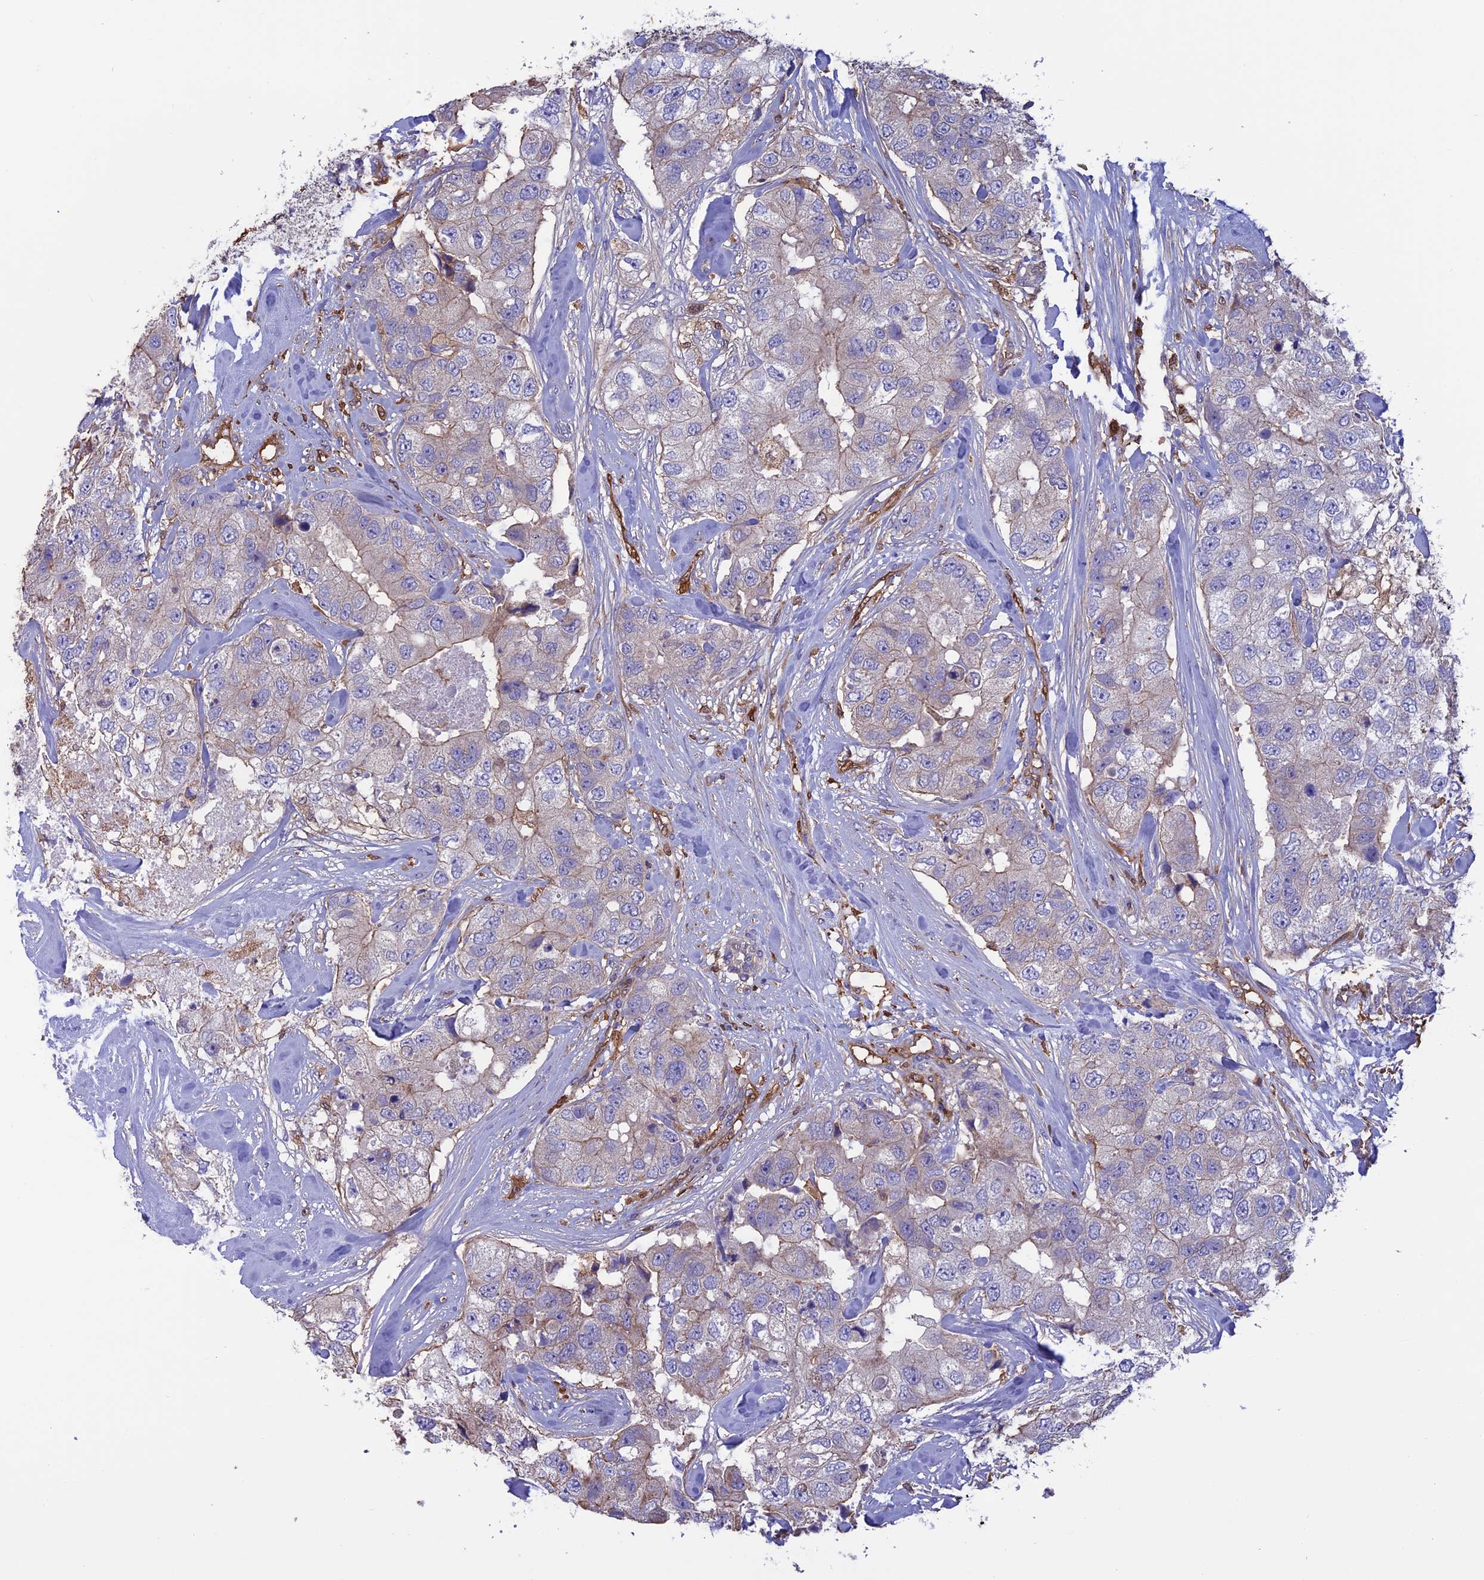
{"staining": {"intensity": "weak", "quantity": "<25%", "location": "cytoplasmic/membranous"}, "tissue": "breast cancer", "cell_type": "Tumor cells", "image_type": "cancer", "snomed": [{"axis": "morphology", "description": "Duct carcinoma"}, {"axis": "topography", "description": "Breast"}], "caption": "IHC of human invasive ductal carcinoma (breast) displays no staining in tumor cells.", "gene": "ARHGAP18", "patient": {"sex": "female", "age": 62}}